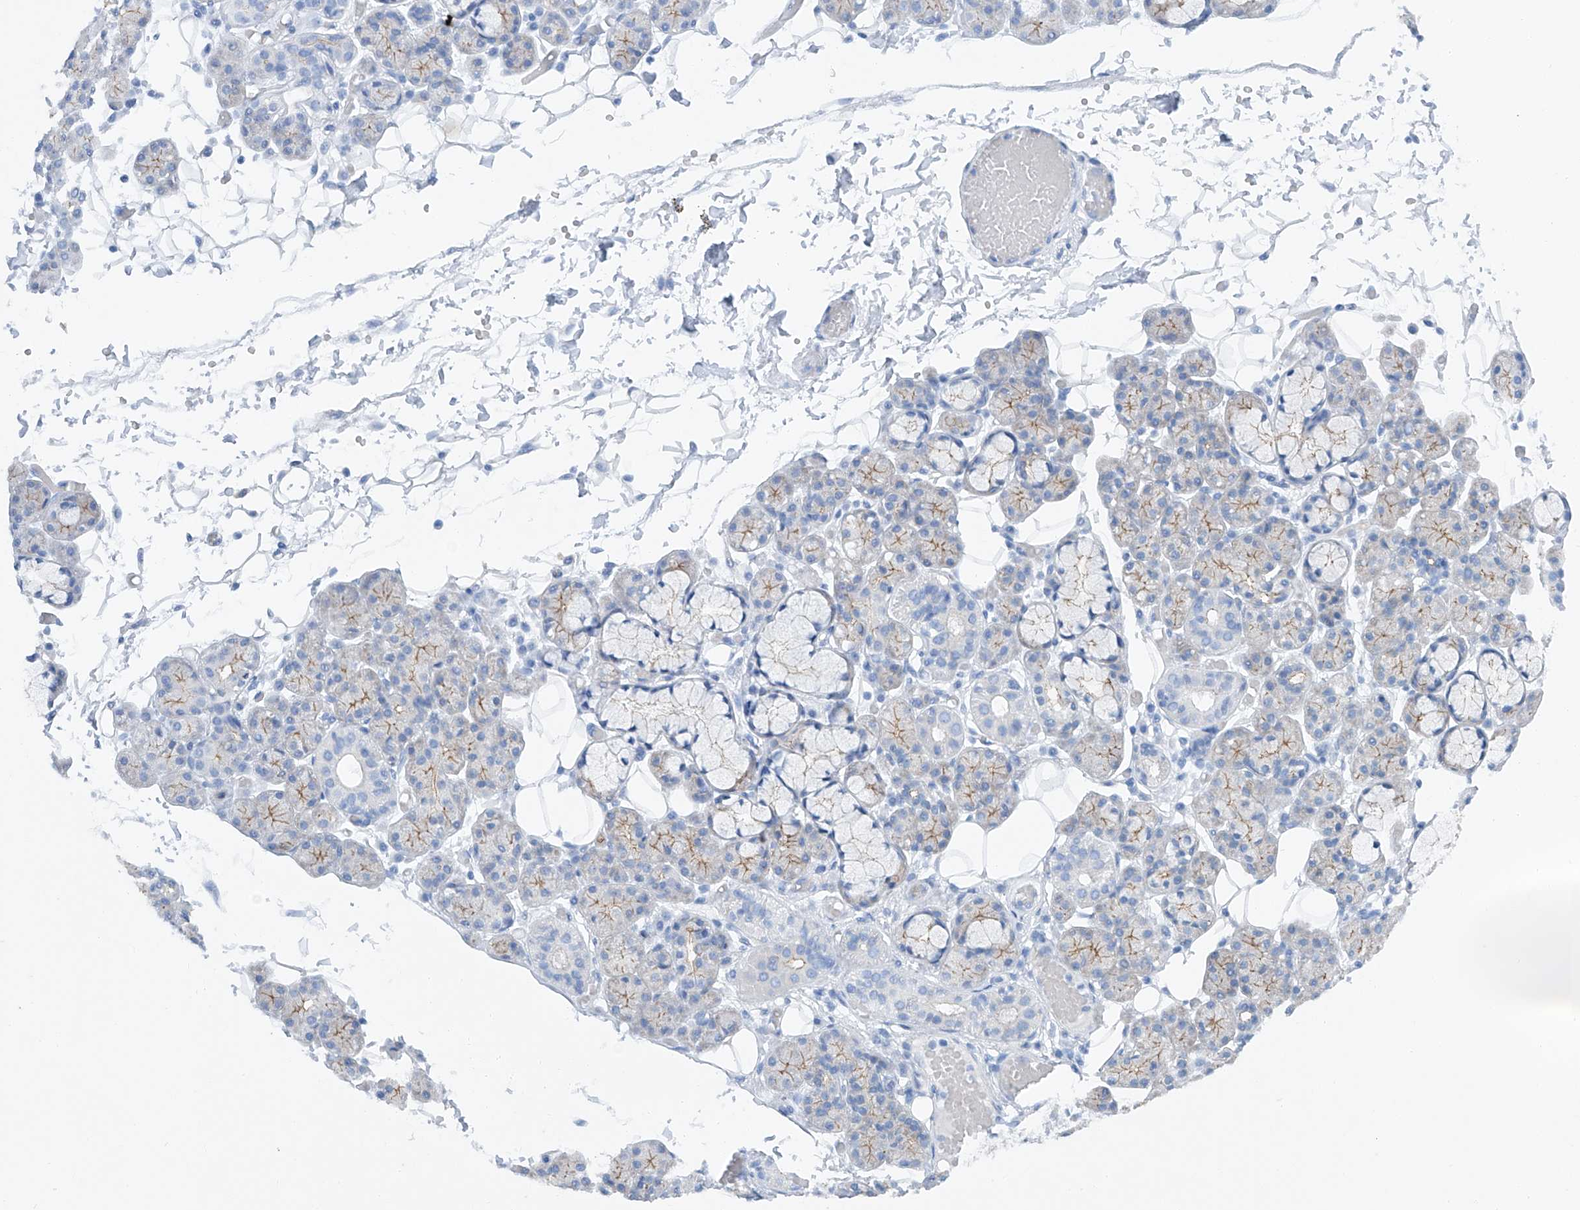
{"staining": {"intensity": "moderate", "quantity": "25%-75%", "location": "cytoplasmic/membranous"}, "tissue": "salivary gland", "cell_type": "Glandular cells", "image_type": "normal", "snomed": [{"axis": "morphology", "description": "Normal tissue, NOS"}, {"axis": "topography", "description": "Salivary gland"}], "caption": "Immunohistochemical staining of benign human salivary gland shows 25%-75% levels of moderate cytoplasmic/membranous protein expression in about 25%-75% of glandular cells. (brown staining indicates protein expression, while blue staining denotes nuclei).", "gene": "MAGI1", "patient": {"sex": "male", "age": 63}}